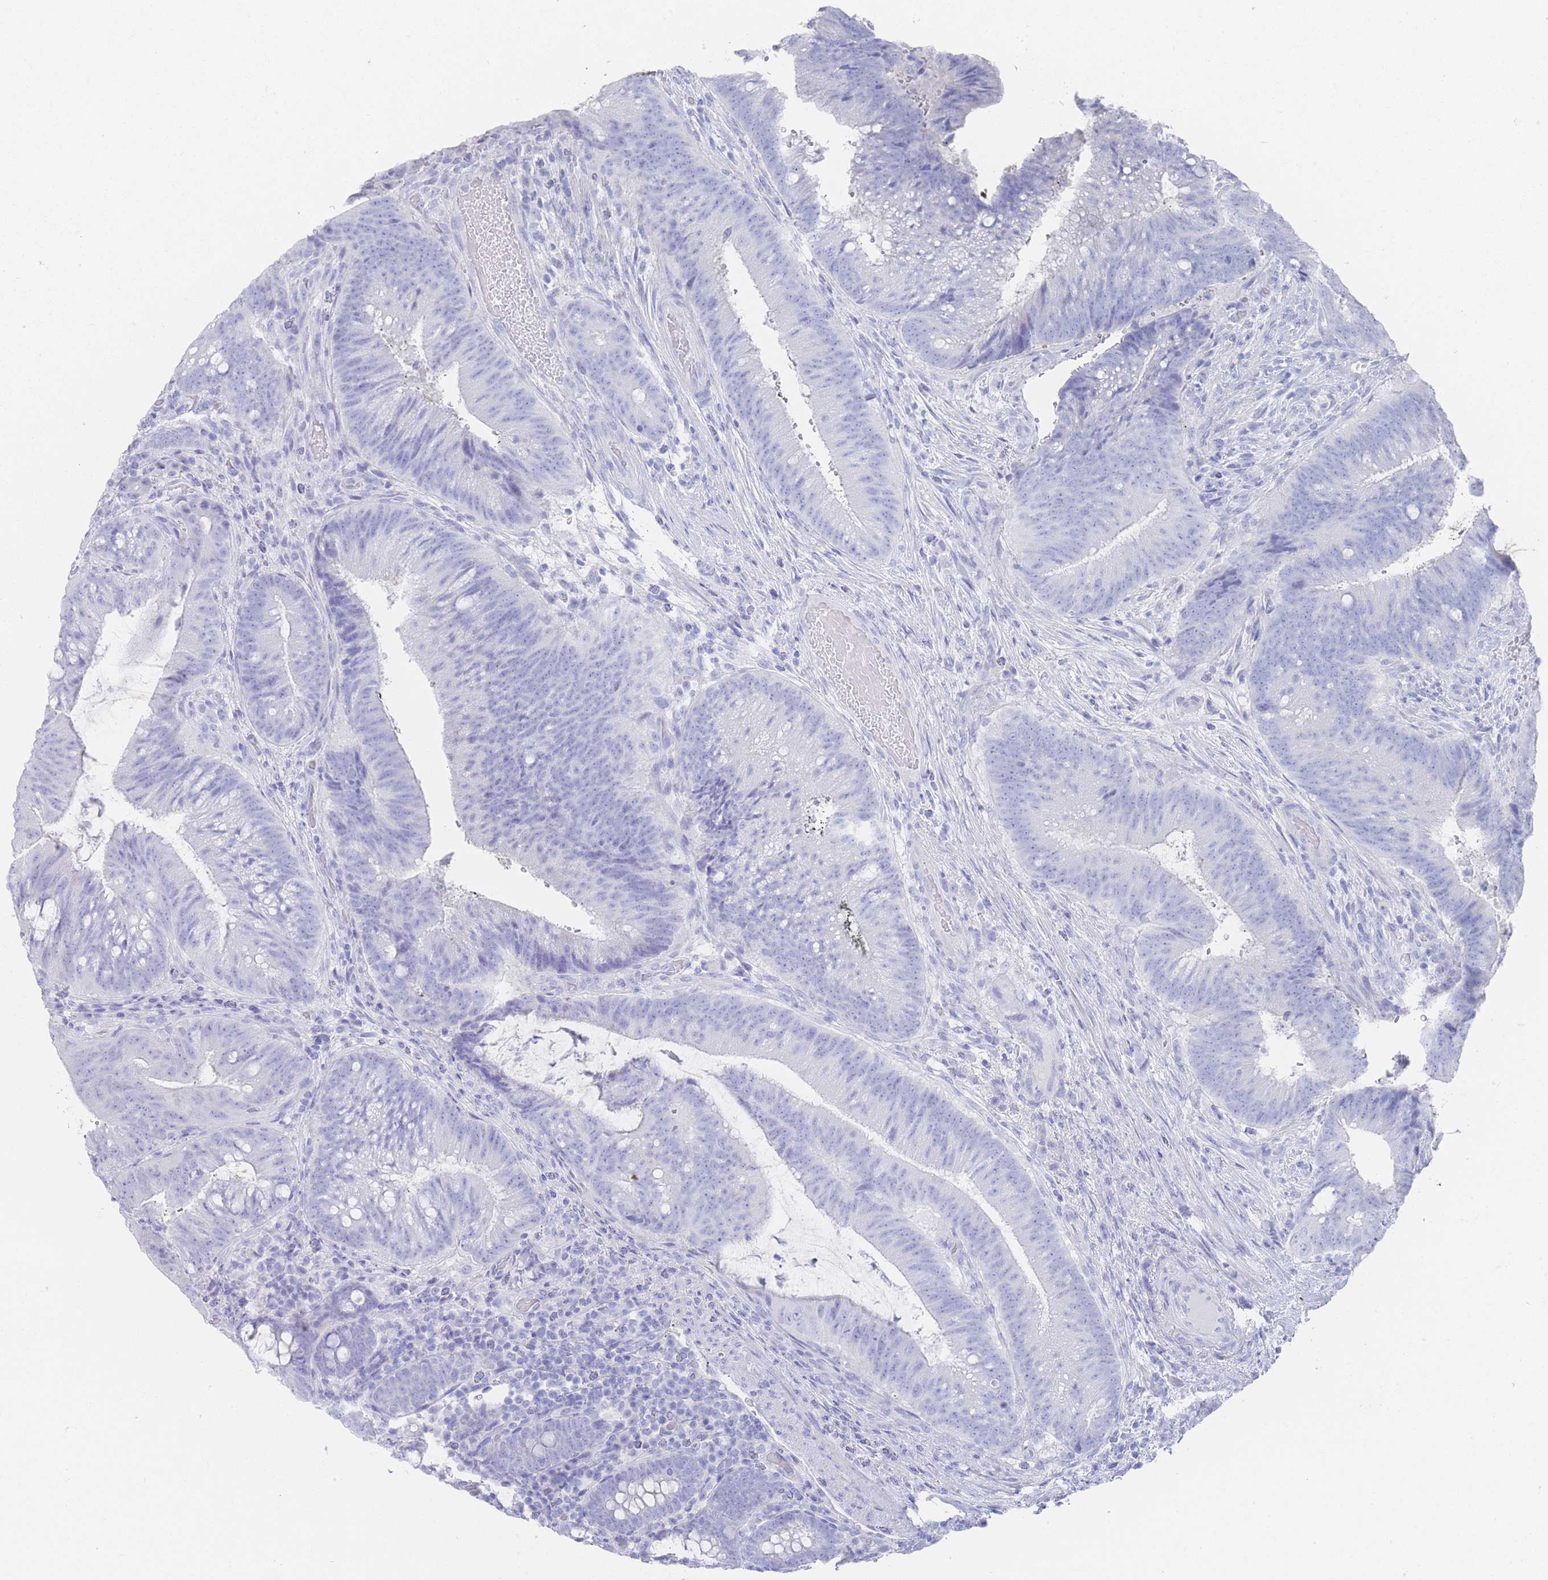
{"staining": {"intensity": "negative", "quantity": "none", "location": "none"}, "tissue": "colorectal cancer", "cell_type": "Tumor cells", "image_type": "cancer", "snomed": [{"axis": "morphology", "description": "Adenocarcinoma, NOS"}, {"axis": "topography", "description": "Colon"}], "caption": "DAB immunohistochemical staining of human colorectal adenocarcinoma reveals no significant positivity in tumor cells.", "gene": "LRRC37A", "patient": {"sex": "female", "age": 43}}